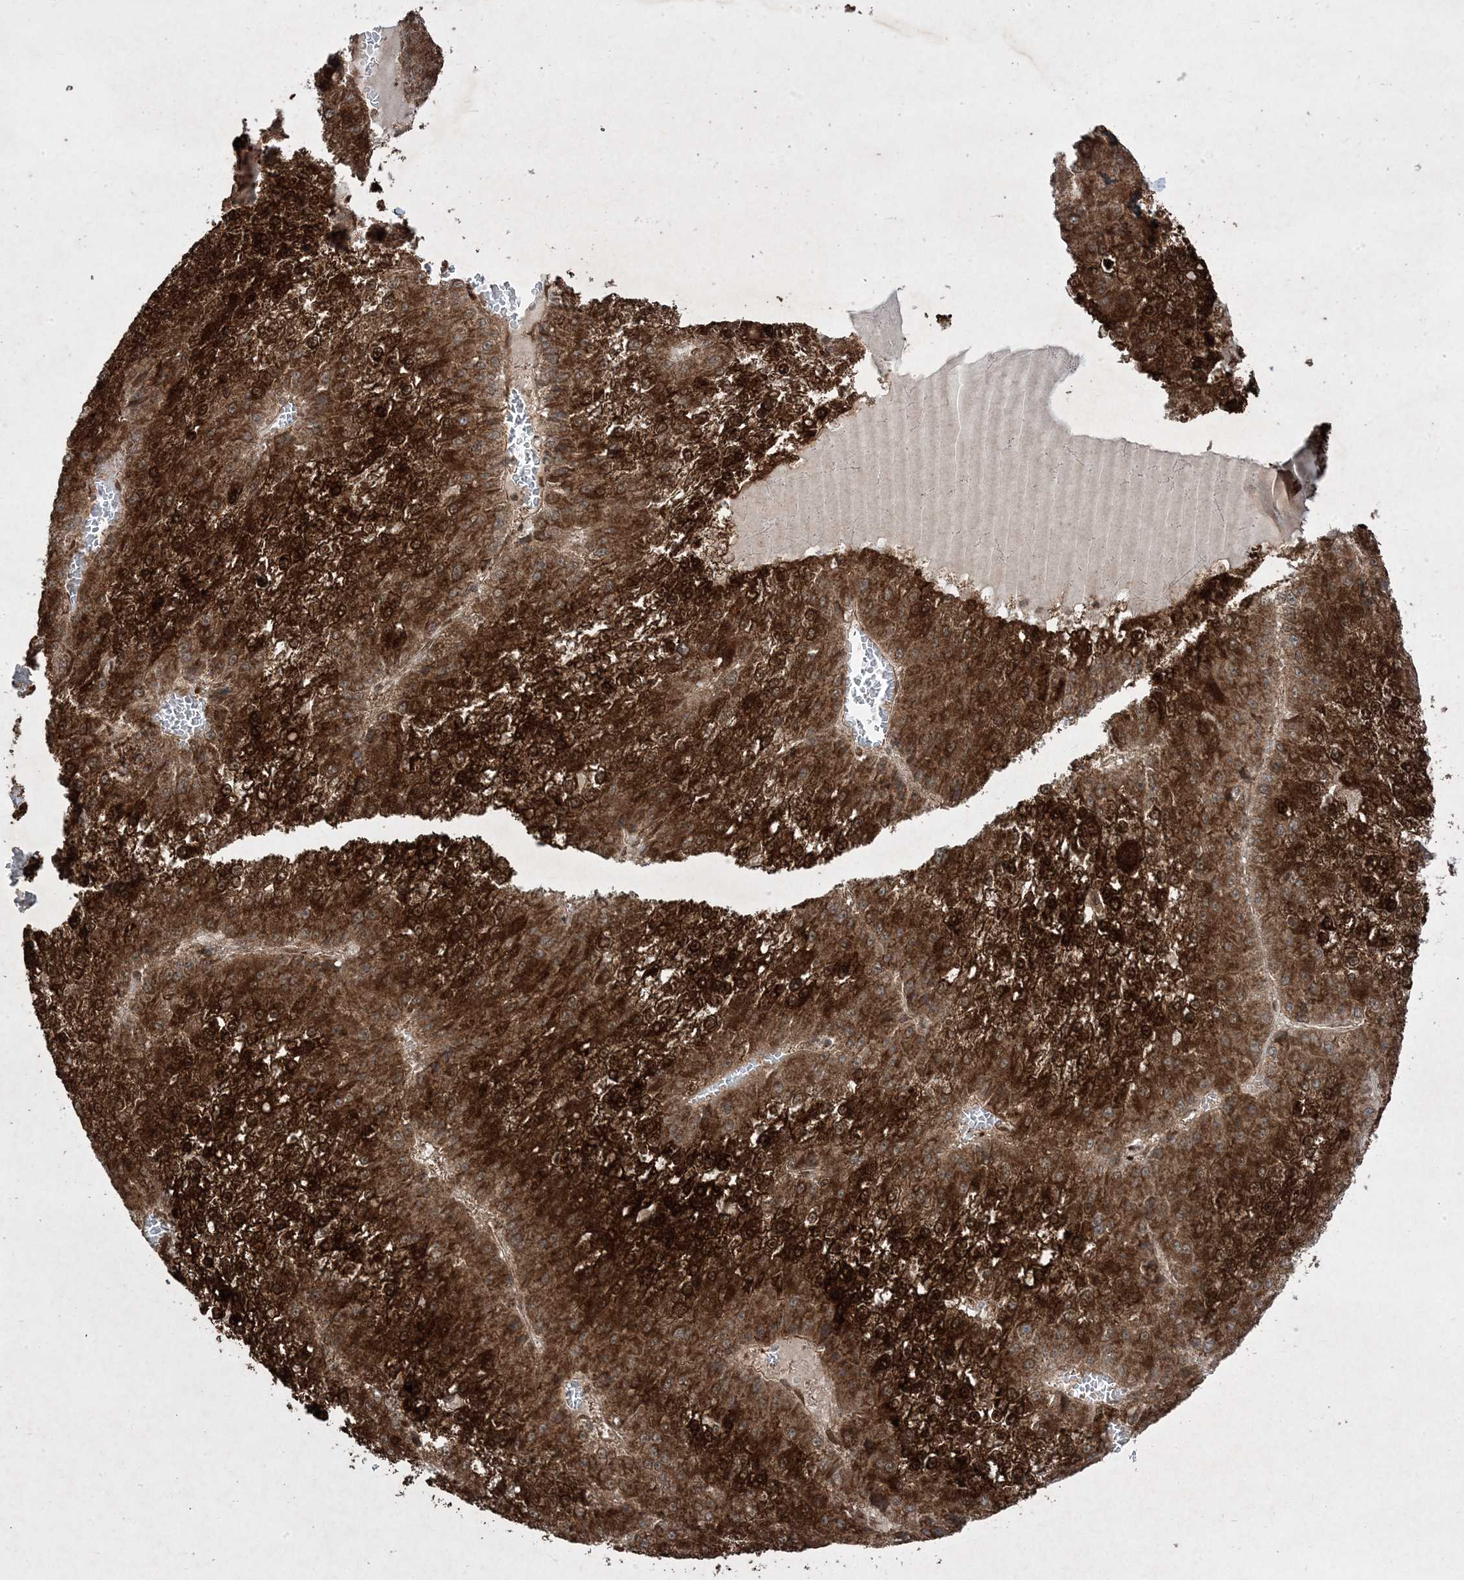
{"staining": {"intensity": "strong", "quantity": ">75%", "location": "cytoplasmic/membranous,nuclear"}, "tissue": "liver cancer", "cell_type": "Tumor cells", "image_type": "cancer", "snomed": [{"axis": "morphology", "description": "Carcinoma, Hepatocellular, NOS"}, {"axis": "topography", "description": "Liver"}], "caption": "Immunohistochemical staining of human liver cancer (hepatocellular carcinoma) demonstrates strong cytoplasmic/membranous and nuclear protein positivity in approximately >75% of tumor cells. The protein is shown in brown color, while the nuclei are stained blue.", "gene": "PLEKHM2", "patient": {"sex": "female", "age": 73}}